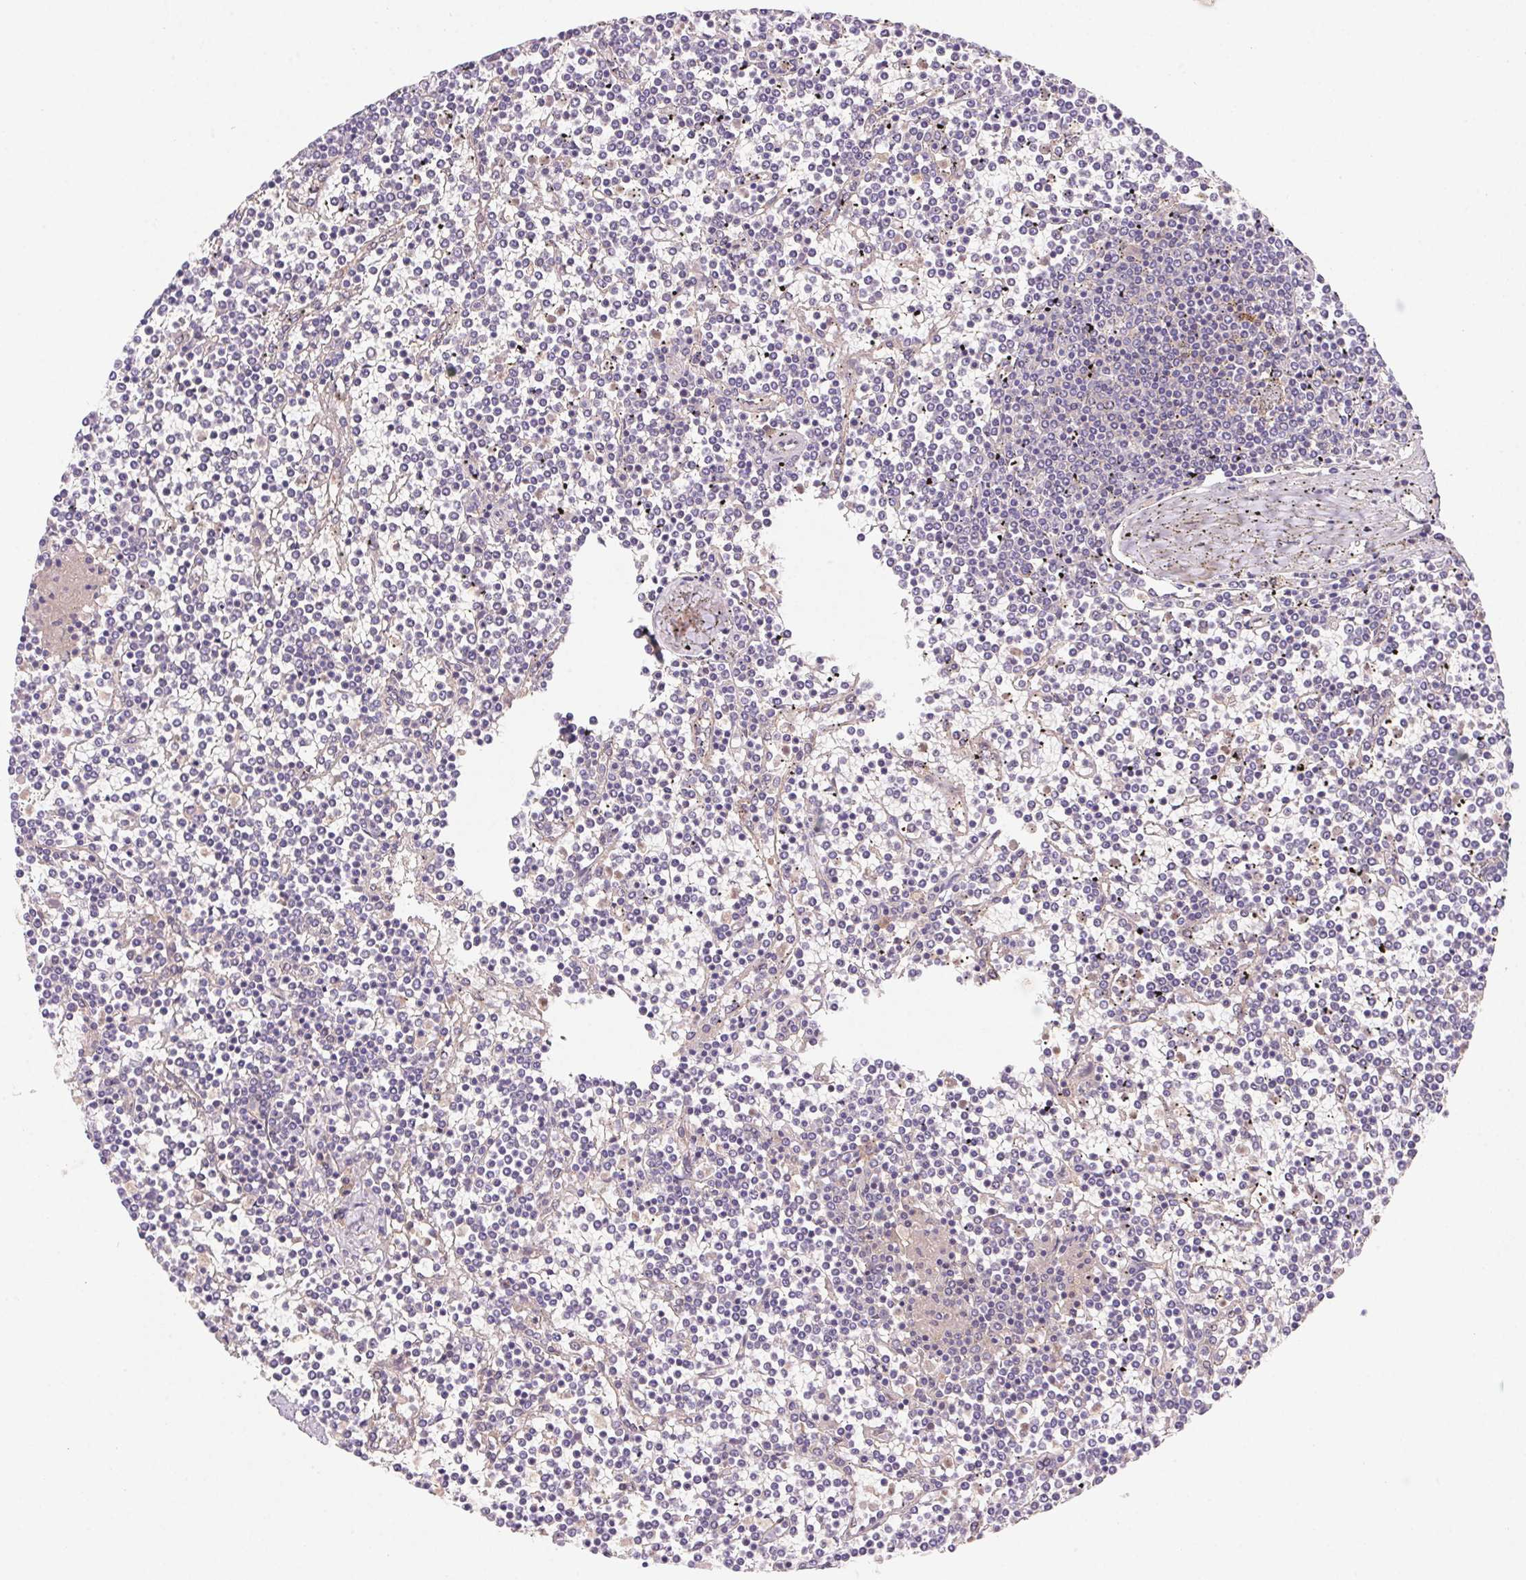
{"staining": {"intensity": "negative", "quantity": "none", "location": "none"}, "tissue": "lymphoma", "cell_type": "Tumor cells", "image_type": "cancer", "snomed": [{"axis": "morphology", "description": "Malignant lymphoma, non-Hodgkin's type, Low grade"}, {"axis": "topography", "description": "Spleen"}], "caption": "Immunohistochemistry photomicrograph of neoplastic tissue: human malignant lymphoma, non-Hodgkin's type (low-grade) stained with DAB shows no significant protein expression in tumor cells. The staining is performed using DAB (3,3'-diaminobenzidine) brown chromogen with nuclei counter-stained in using hematoxylin.", "gene": "SLC52A2", "patient": {"sex": "female", "age": 19}}